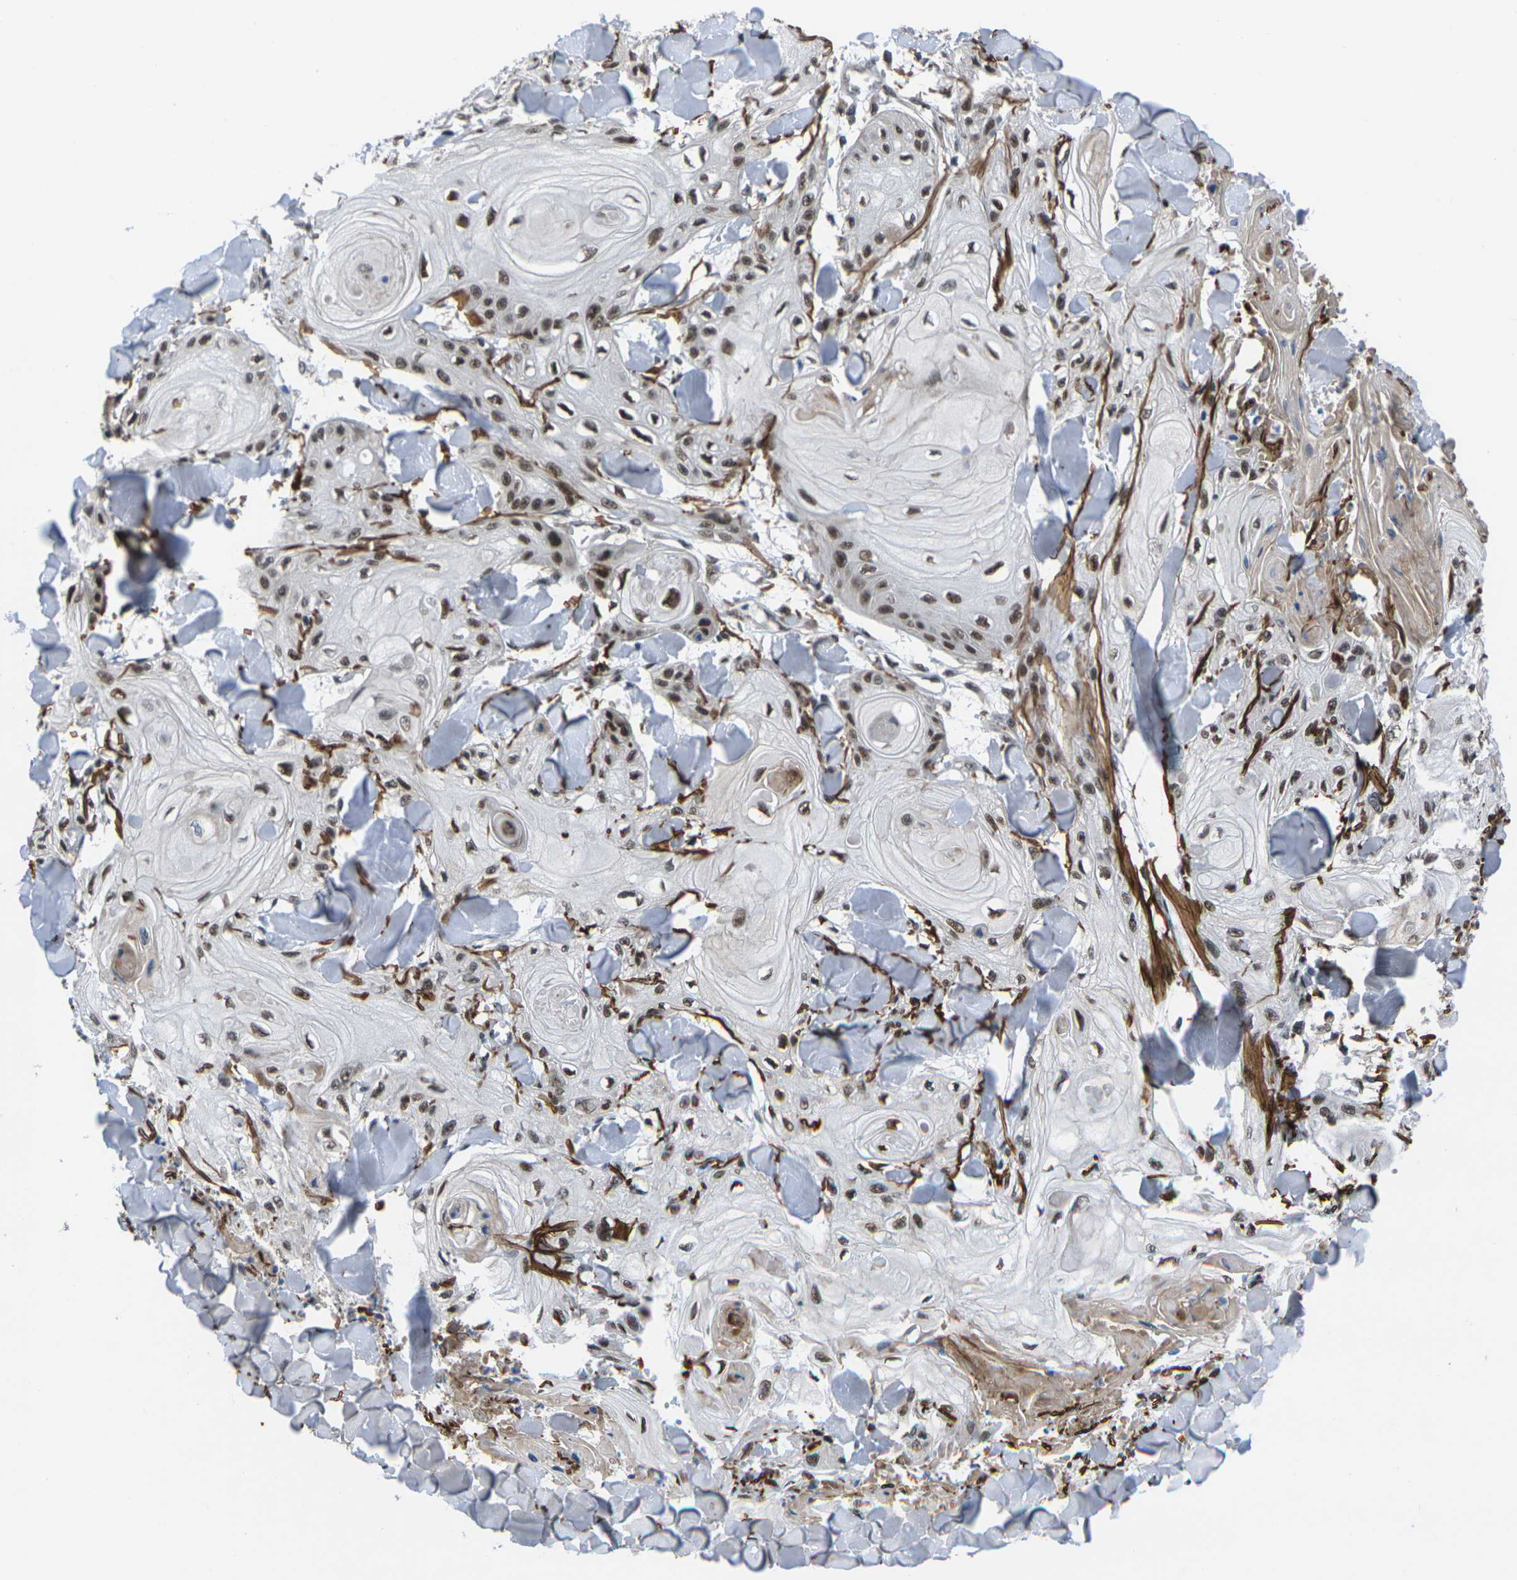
{"staining": {"intensity": "moderate", "quantity": ">75%", "location": "nuclear"}, "tissue": "skin cancer", "cell_type": "Tumor cells", "image_type": "cancer", "snomed": [{"axis": "morphology", "description": "Squamous cell carcinoma, NOS"}, {"axis": "topography", "description": "Skin"}], "caption": "Brown immunohistochemical staining in skin cancer reveals moderate nuclear positivity in approximately >75% of tumor cells.", "gene": "RBM7", "patient": {"sex": "male", "age": 74}}